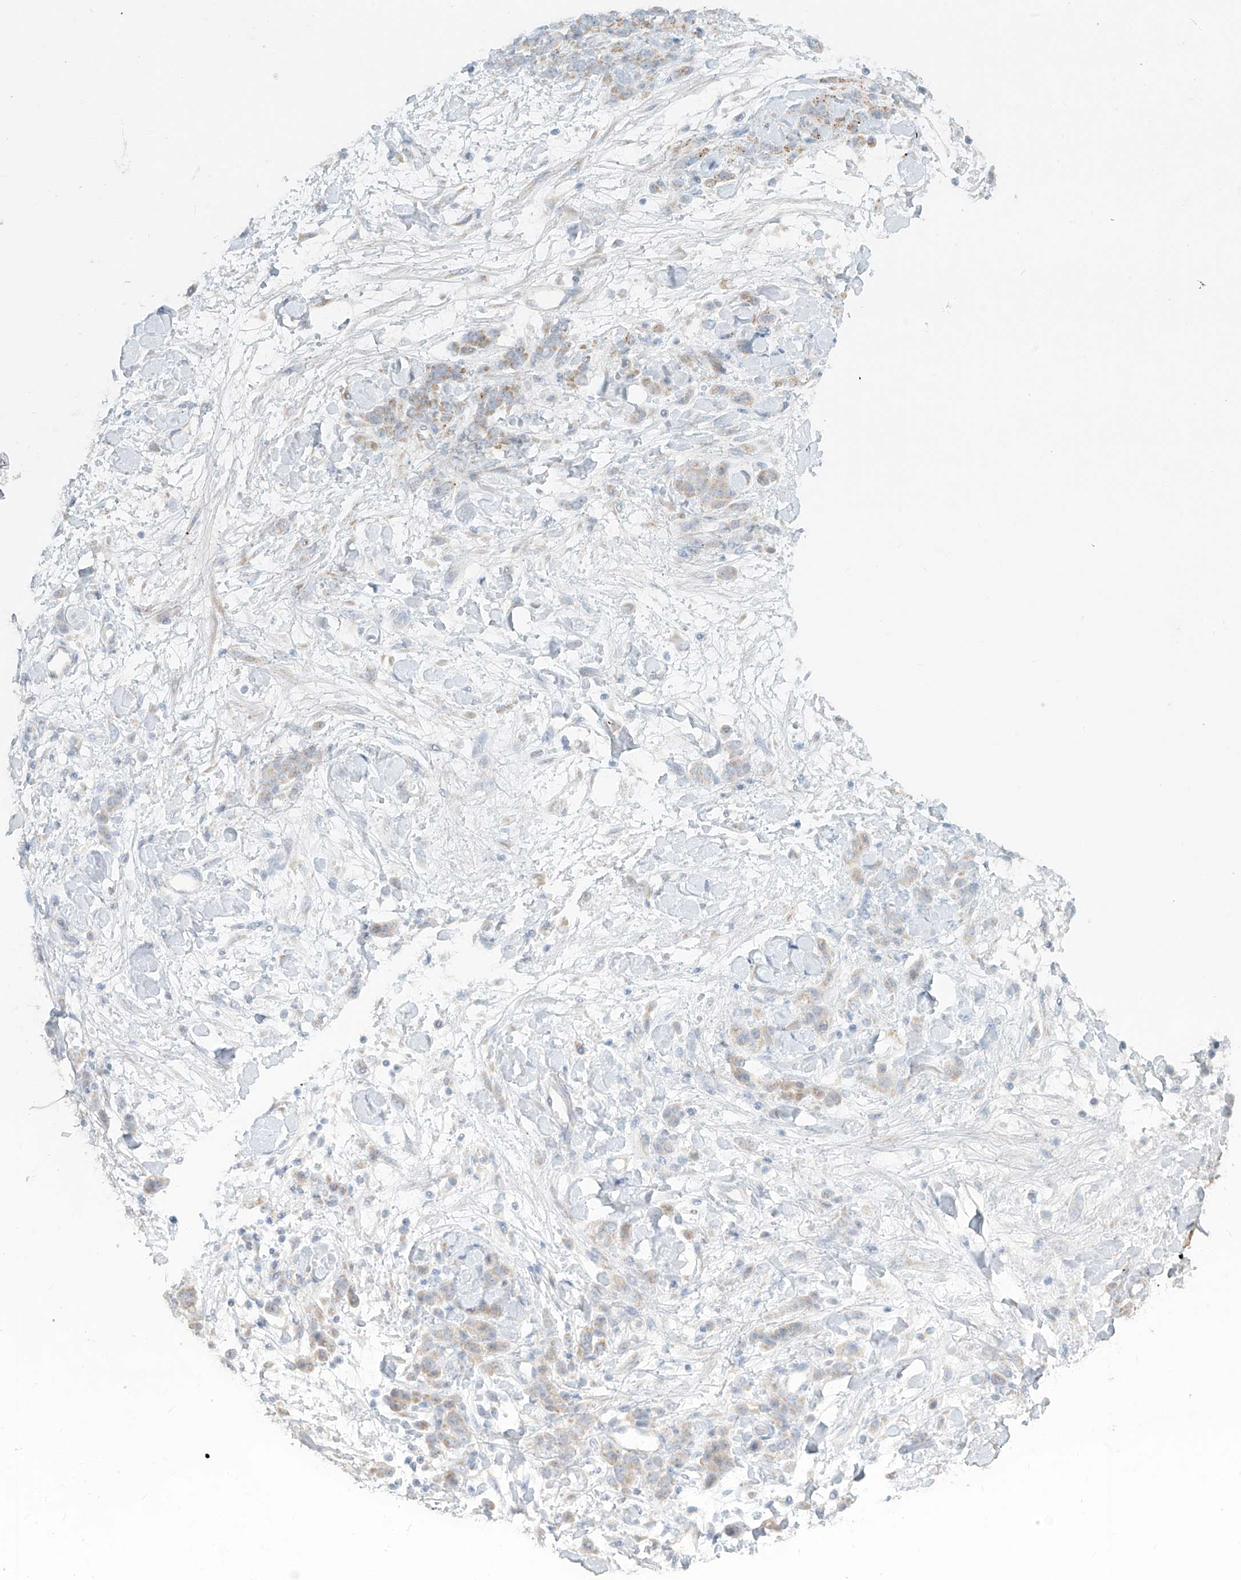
{"staining": {"intensity": "negative", "quantity": "none", "location": "none"}, "tissue": "stomach cancer", "cell_type": "Tumor cells", "image_type": "cancer", "snomed": [{"axis": "morphology", "description": "Normal tissue, NOS"}, {"axis": "morphology", "description": "Adenocarcinoma, NOS"}, {"axis": "topography", "description": "Stomach"}], "caption": "Tumor cells are negative for protein expression in human stomach adenocarcinoma.", "gene": "UST", "patient": {"sex": "male", "age": 82}}